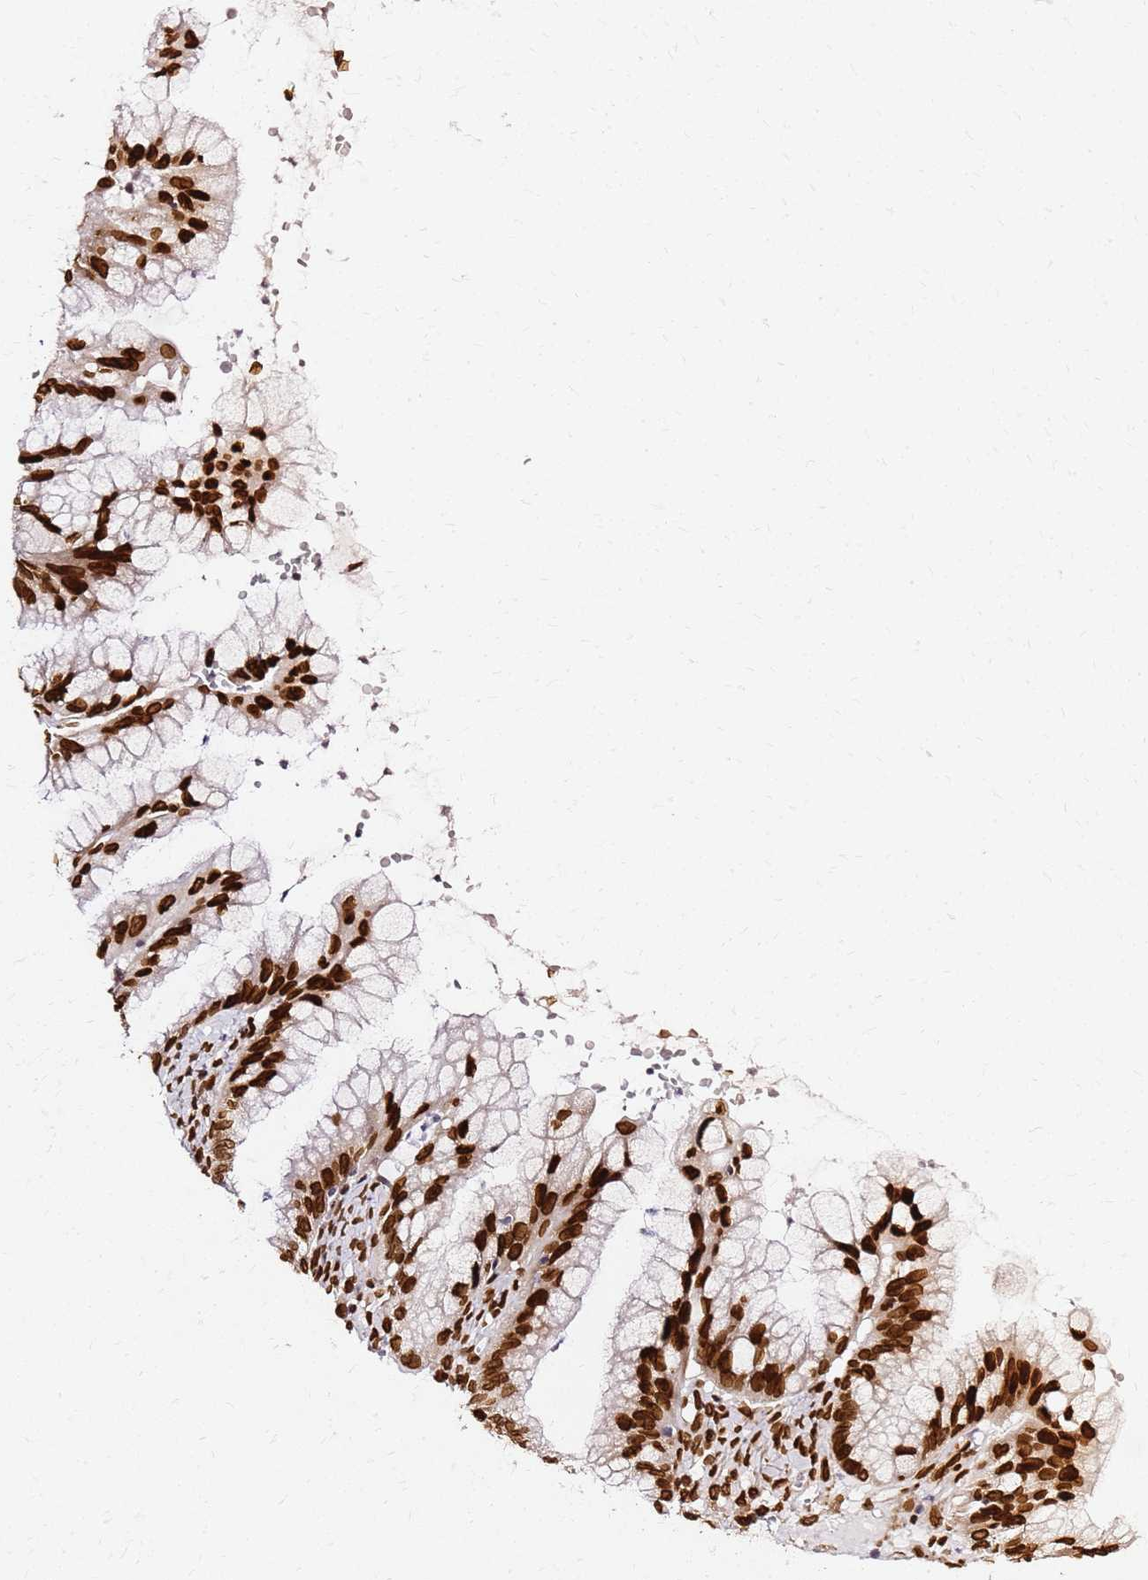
{"staining": {"intensity": "strong", "quantity": ">75%", "location": "nuclear"}, "tissue": "ovarian cancer", "cell_type": "Tumor cells", "image_type": "cancer", "snomed": [{"axis": "morphology", "description": "Cystadenocarcinoma, mucinous, NOS"}, {"axis": "topography", "description": "Ovary"}], "caption": "A brown stain highlights strong nuclear expression of a protein in ovarian cancer (mucinous cystadenocarcinoma) tumor cells.", "gene": "C6orf141", "patient": {"sex": "female", "age": 70}}